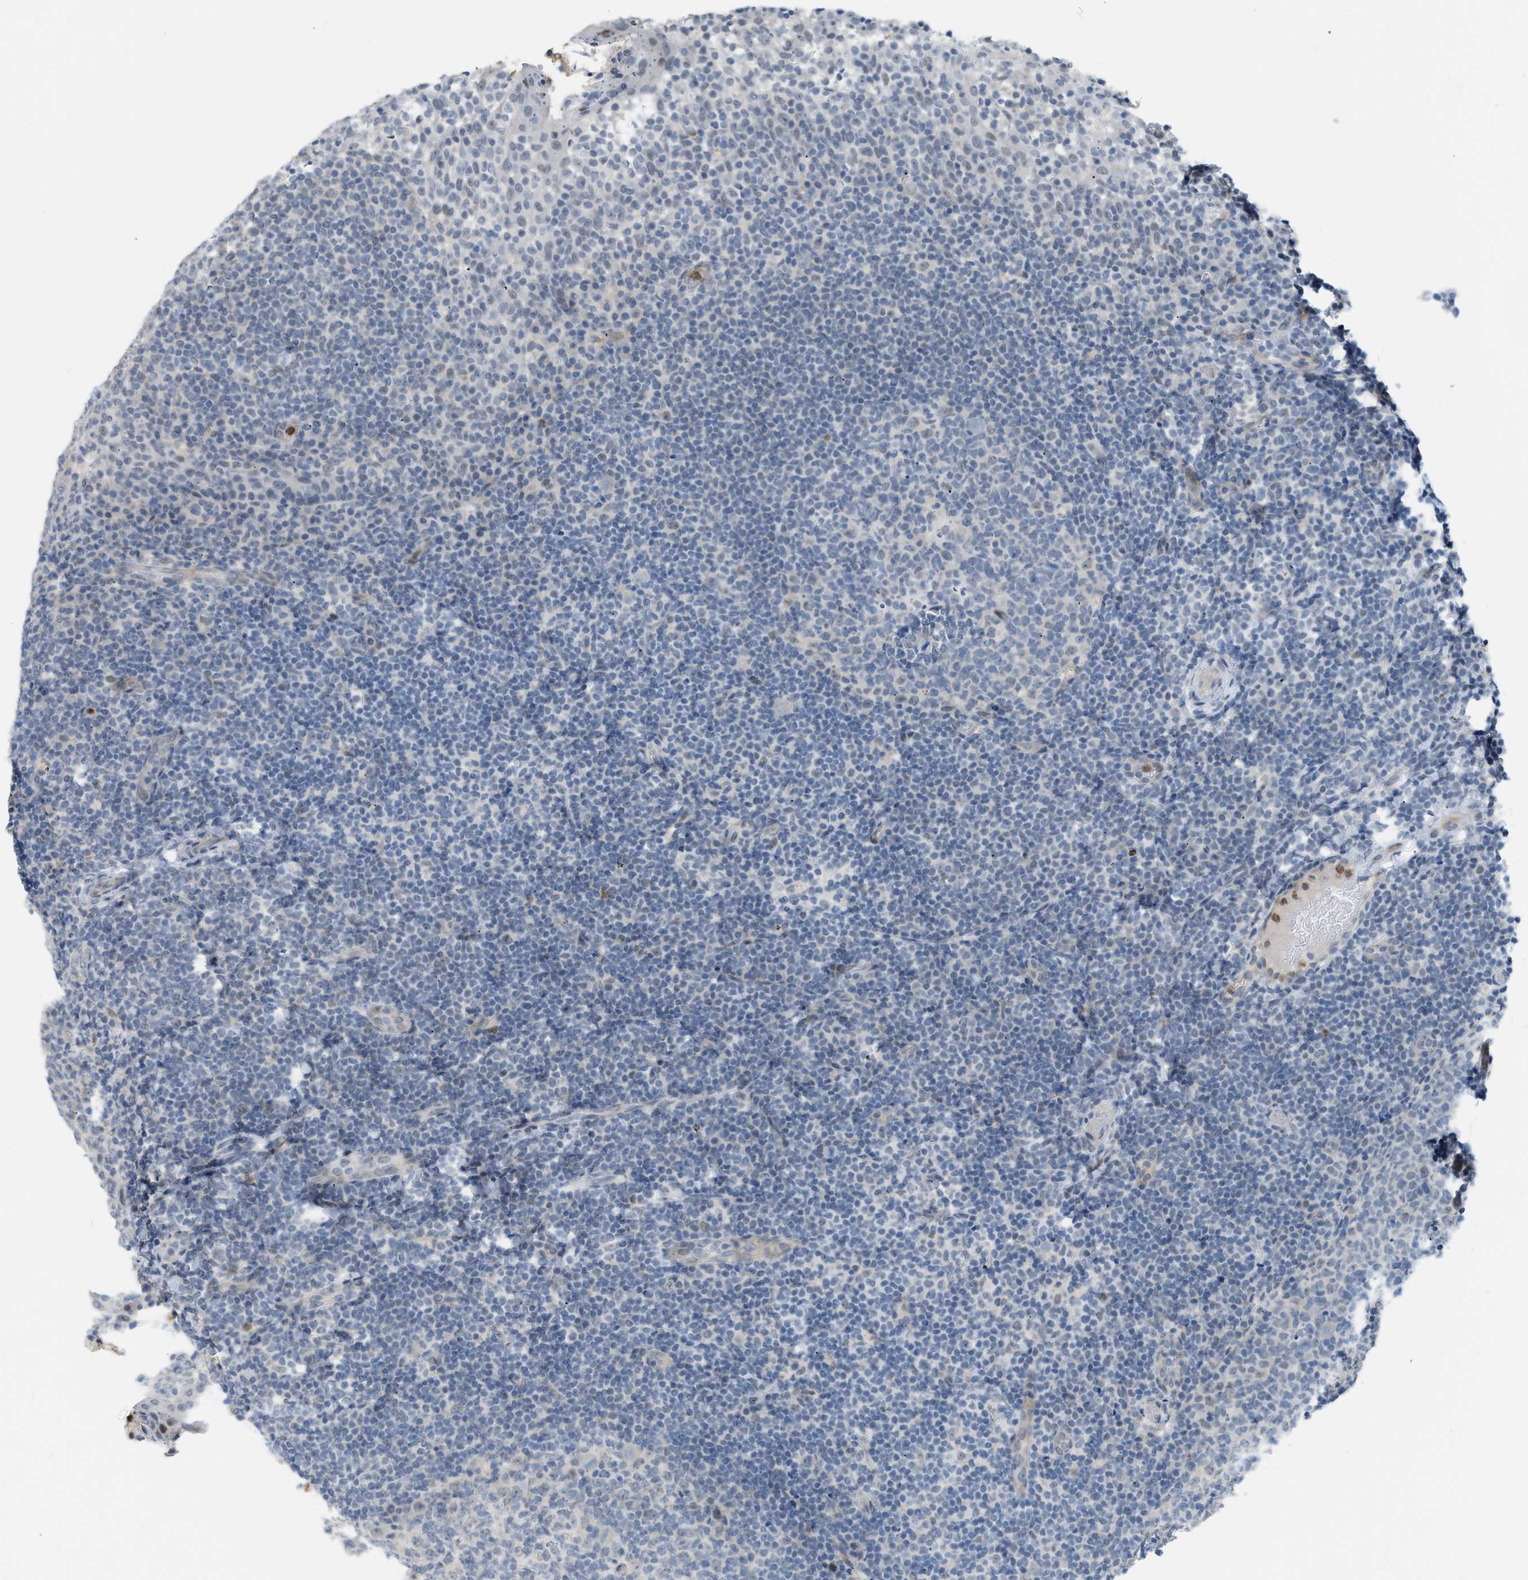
{"staining": {"intensity": "negative", "quantity": "none", "location": "none"}, "tissue": "tonsil", "cell_type": "Germinal center cells", "image_type": "normal", "snomed": [{"axis": "morphology", "description": "Normal tissue, NOS"}, {"axis": "topography", "description": "Tonsil"}], "caption": "Immunohistochemistry (IHC) image of normal tonsil: human tonsil stained with DAB reveals no significant protein staining in germinal center cells.", "gene": "ZNF408", "patient": {"sex": "female", "age": 19}}